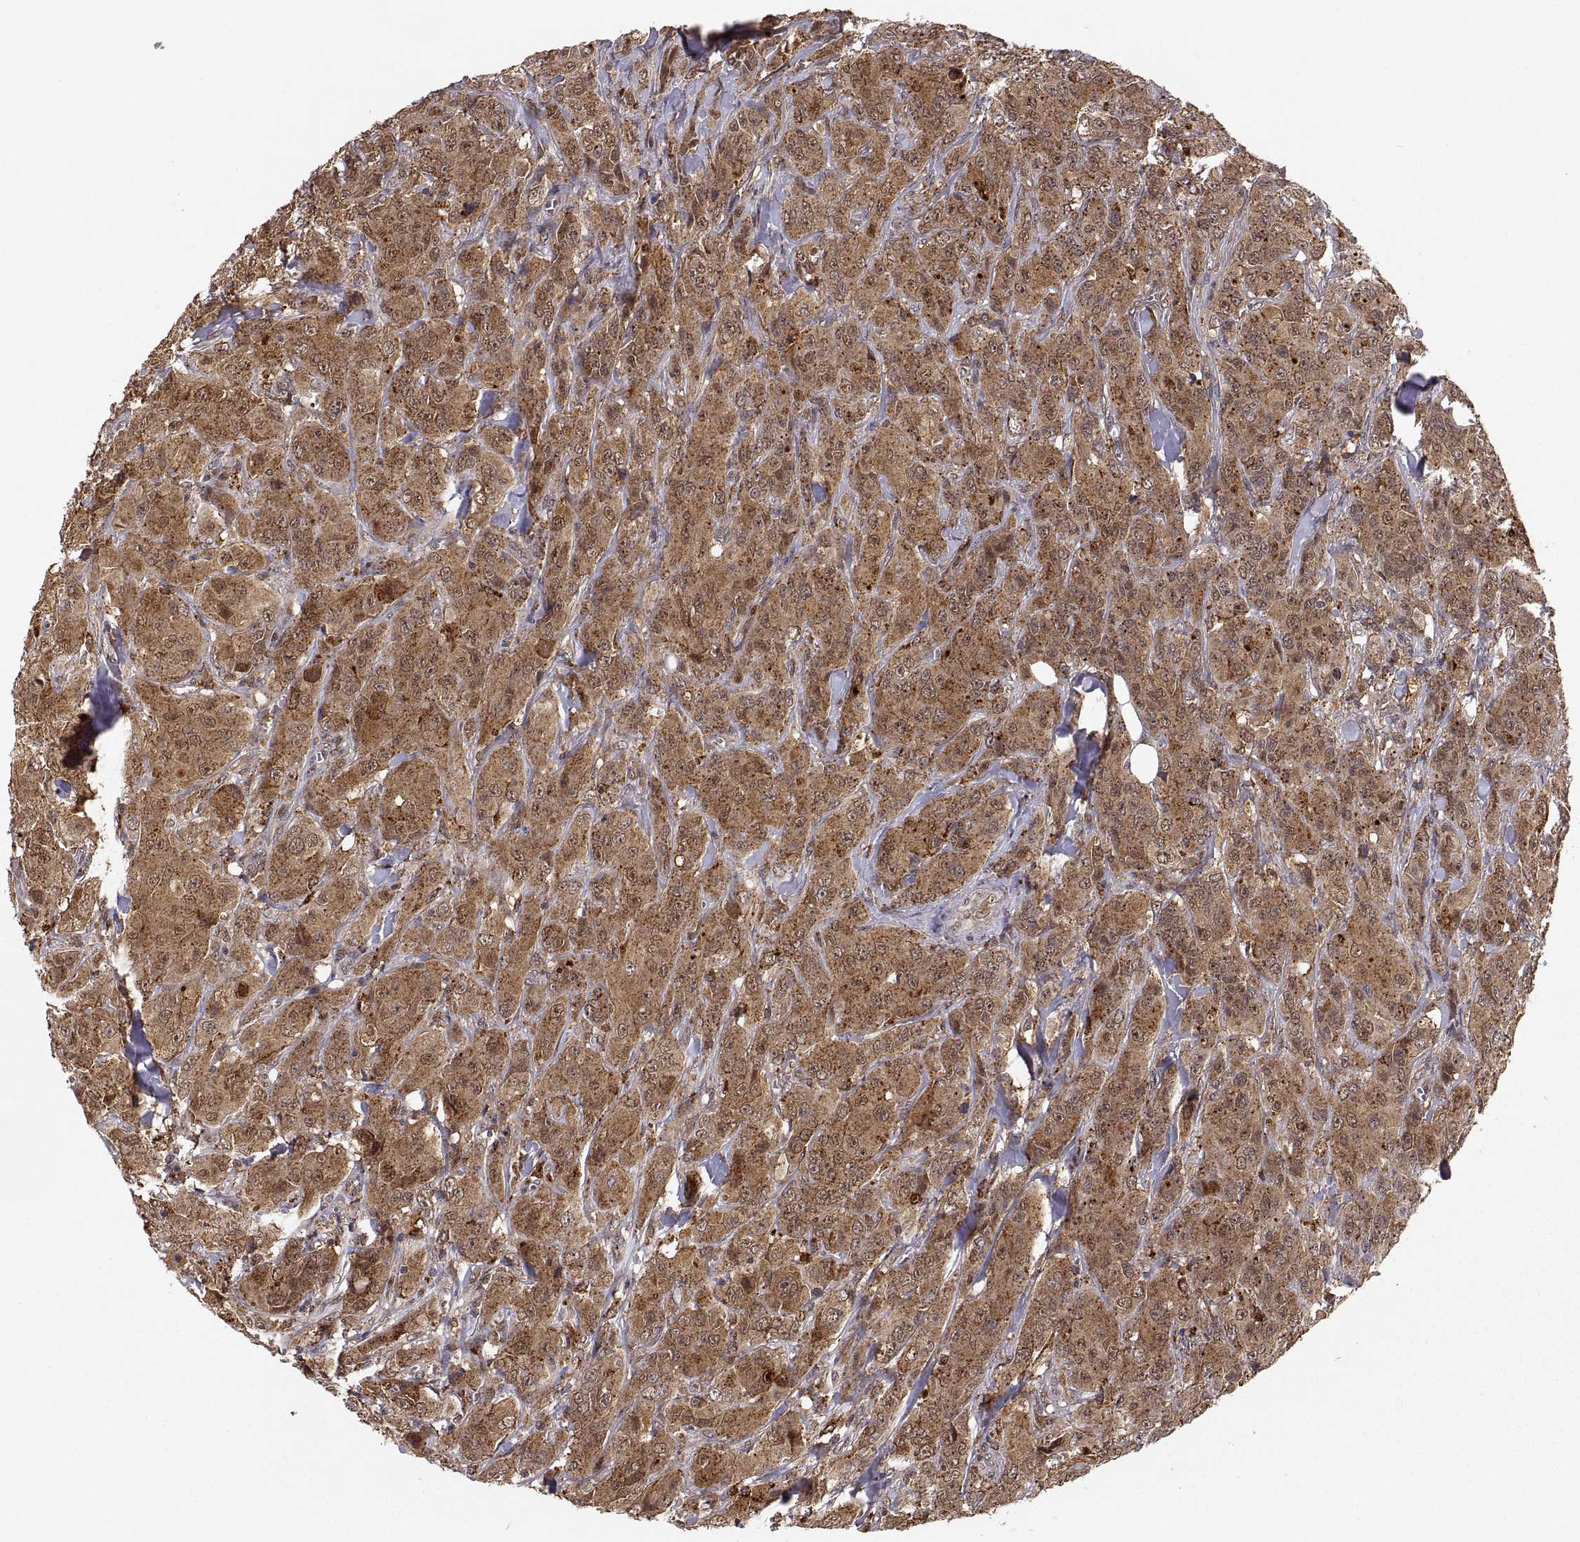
{"staining": {"intensity": "strong", "quantity": ">75%", "location": "cytoplasmic/membranous"}, "tissue": "breast cancer", "cell_type": "Tumor cells", "image_type": "cancer", "snomed": [{"axis": "morphology", "description": "Duct carcinoma"}, {"axis": "topography", "description": "Breast"}], "caption": "Immunohistochemistry staining of infiltrating ductal carcinoma (breast), which demonstrates high levels of strong cytoplasmic/membranous positivity in approximately >75% of tumor cells indicating strong cytoplasmic/membranous protein expression. The staining was performed using DAB (3,3'-diaminobenzidine) (brown) for protein detection and nuclei were counterstained in hematoxylin (blue).", "gene": "PSMC2", "patient": {"sex": "female", "age": 43}}